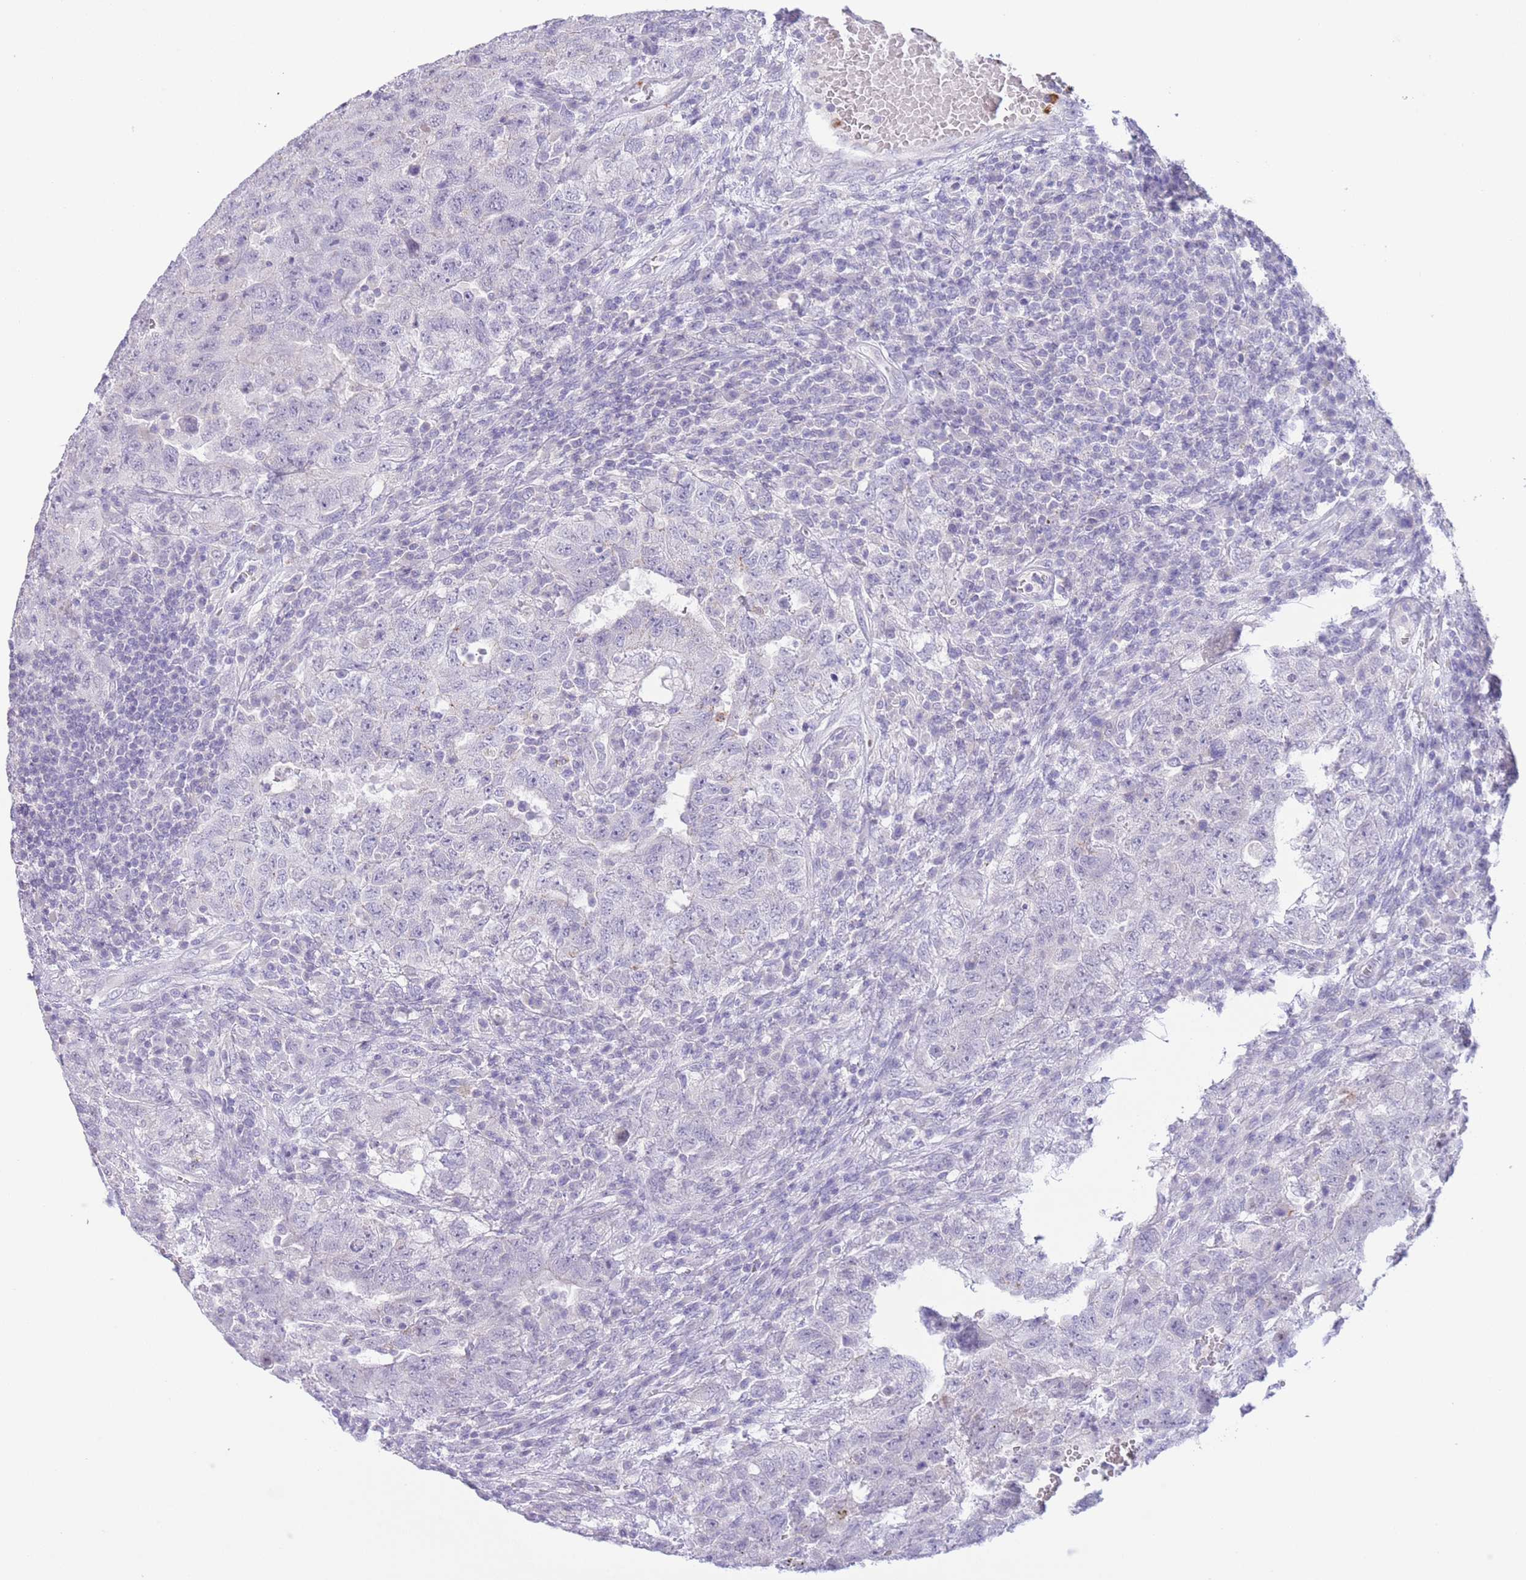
{"staining": {"intensity": "negative", "quantity": "none", "location": "none"}, "tissue": "testis cancer", "cell_type": "Tumor cells", "image_type": "cancer", "snomed": [{"axis": "morphology", "description": "Carcinoma, Embryonal, NOS"}, {"axis": "topography", "description": "Testis"}], "caption": "This is an immunohistochemistry (IHC) micrograph of testis embryonal carcinoma. There is no positivity in tumor cells.", "gene": "LCLAT1", "patient": {"sex": "male", "age": 26}}